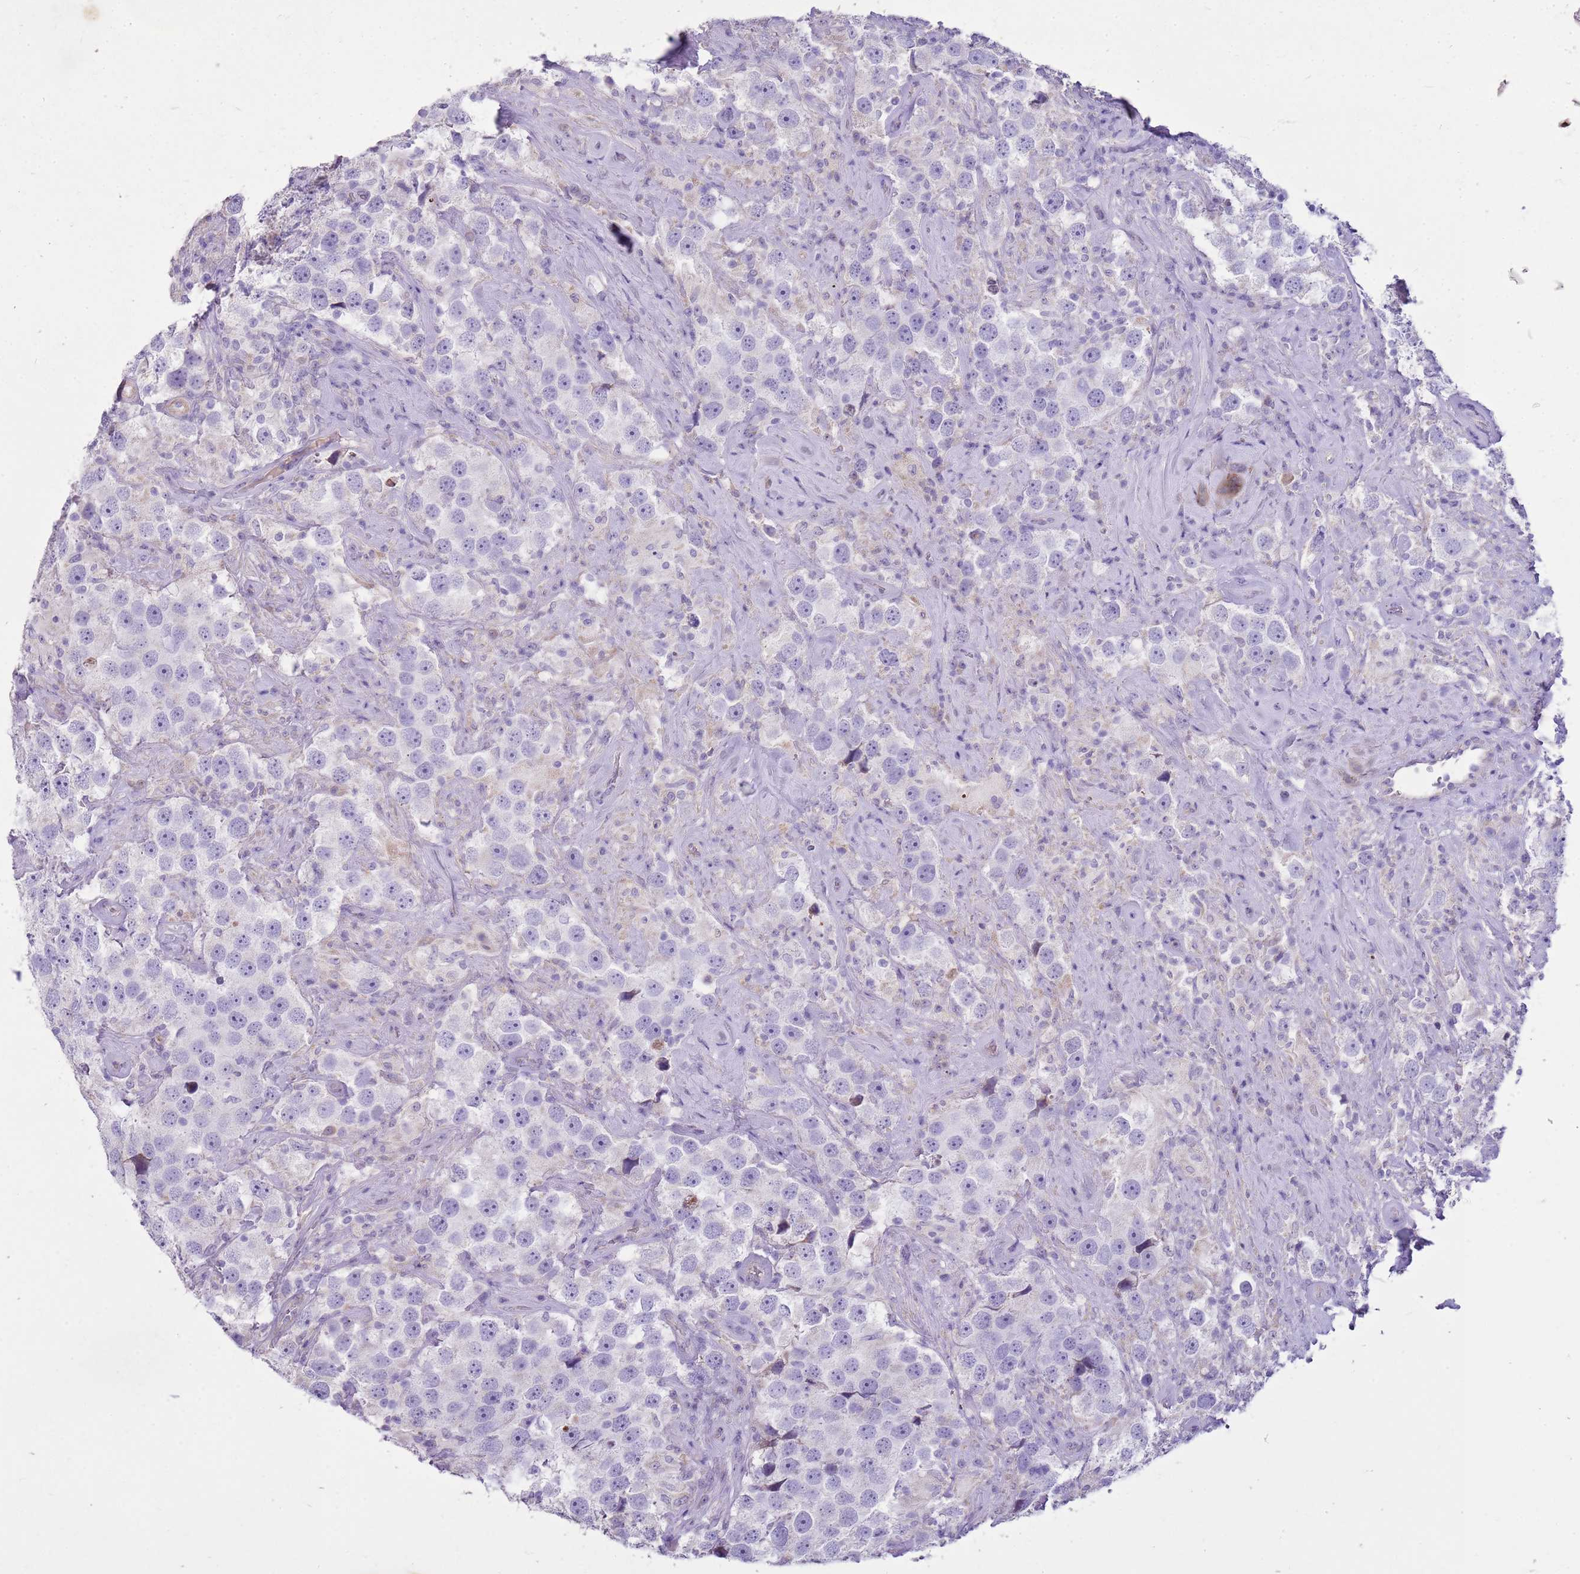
{"staining": {"intensity": "negative", "quantity": "none", "location": "none"}, "tissue": "testis cancer", "cell_type": "Tumor cells", "image_type": "cancer", "snomed": [{"axis": "morphology", "description": "Seminoma, NOS"}, {"axis": "topography", "description": "Testis"}], "caption": "DAB (3,3'-diaminobenzidine) immunohistochemical staining of seminoma (testis) reveals no significant expression in tumor cells.", "gene": "FABP2", "patient": {"sex": "male", "age": 49}}